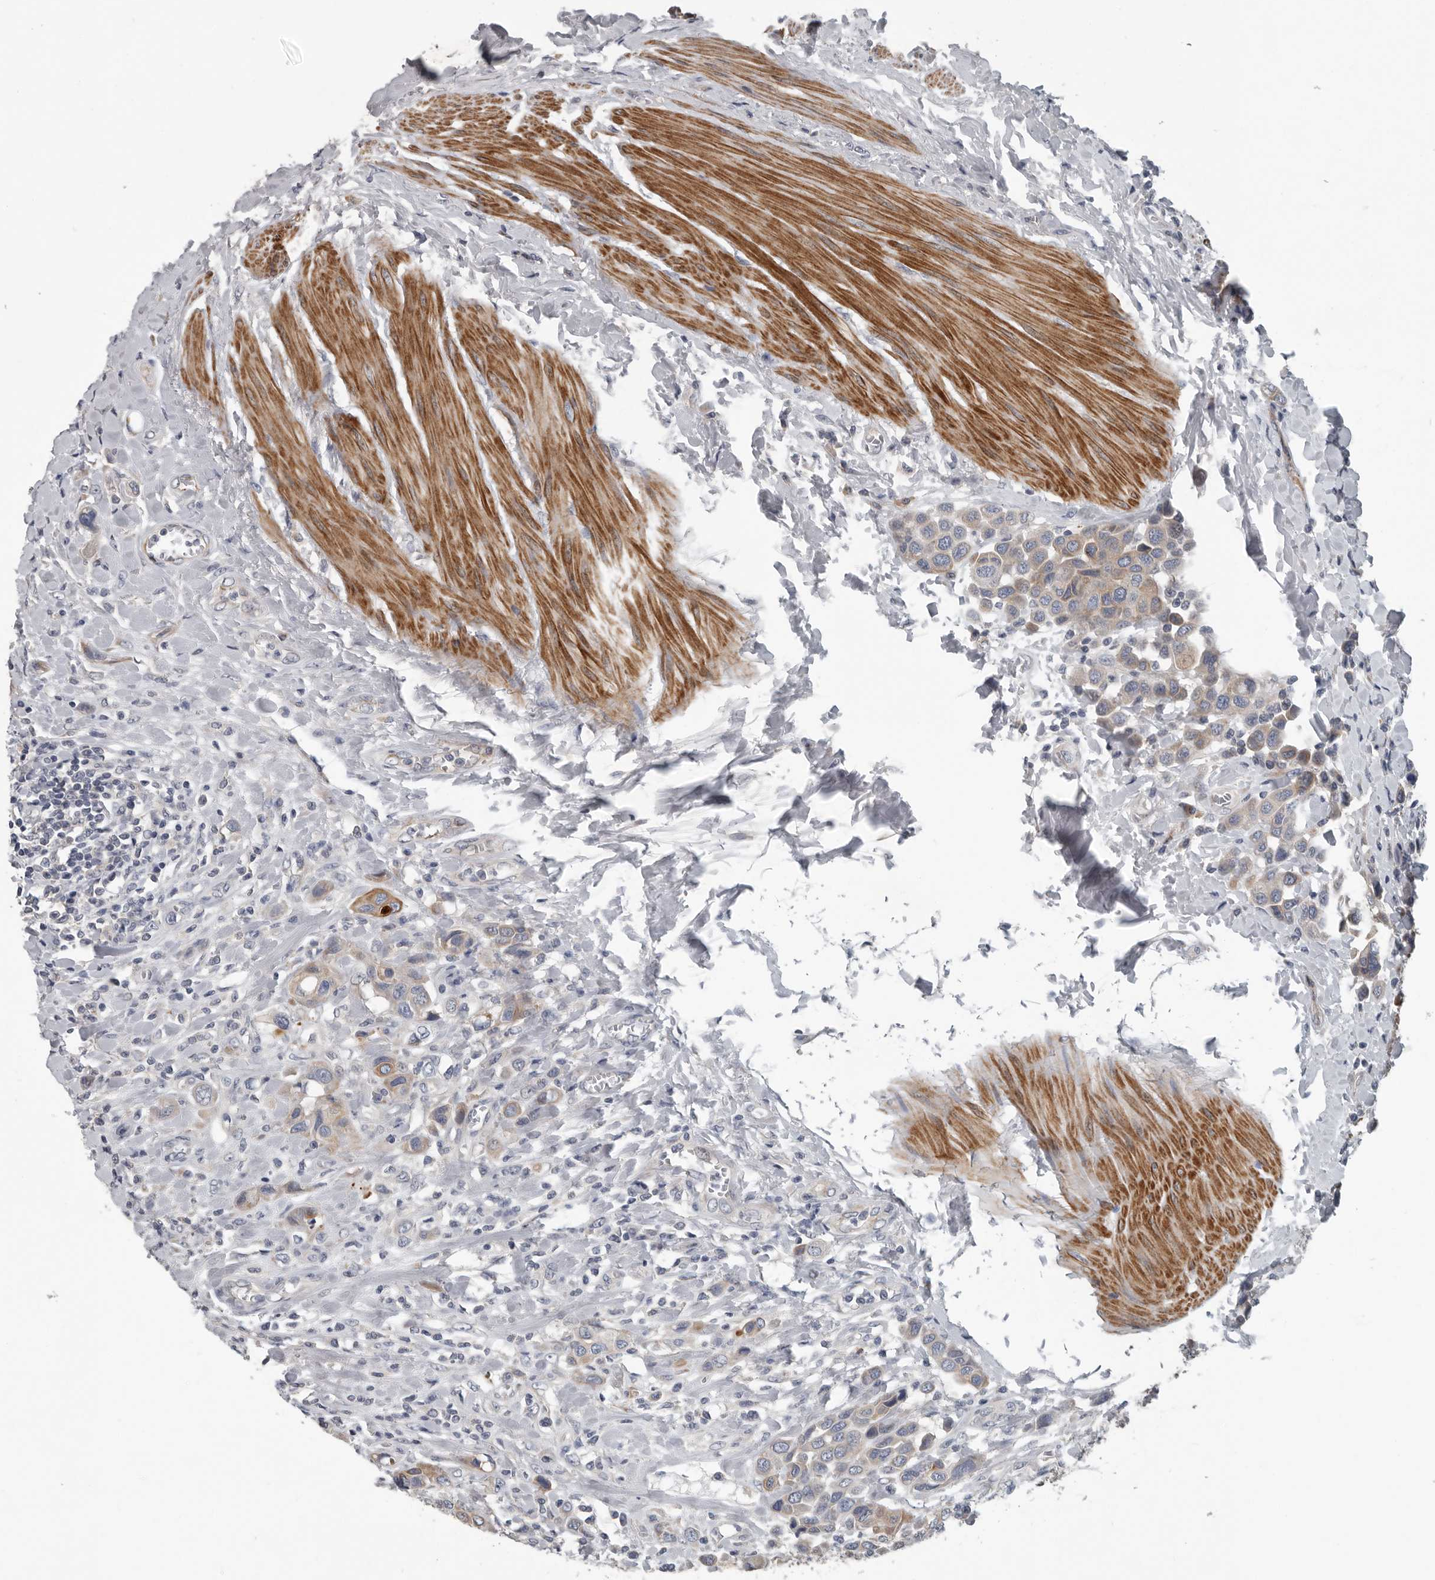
{"staining": {"intensity": "weak", "quantity": ">75%", "location": "cytoplasmic/membranous"}, "tissue": "urothelial cancer", "cell_type": "Tumor cells", "image_type": "cancer", "snomed": [{"axis": "morphology", "description": "Urothelial carcinoma, High grade"}, {"axis": "topography", "description": "Urinary bladder"}], "caption": "The micrograph displays a brown stain indicating the presence of a protein in the cytoplasmic/membranous of tumor cells in high-grade urothelial carcinoma.", "gene": "DPY19L4", "patient": {"sex": "male", "age": 50}}